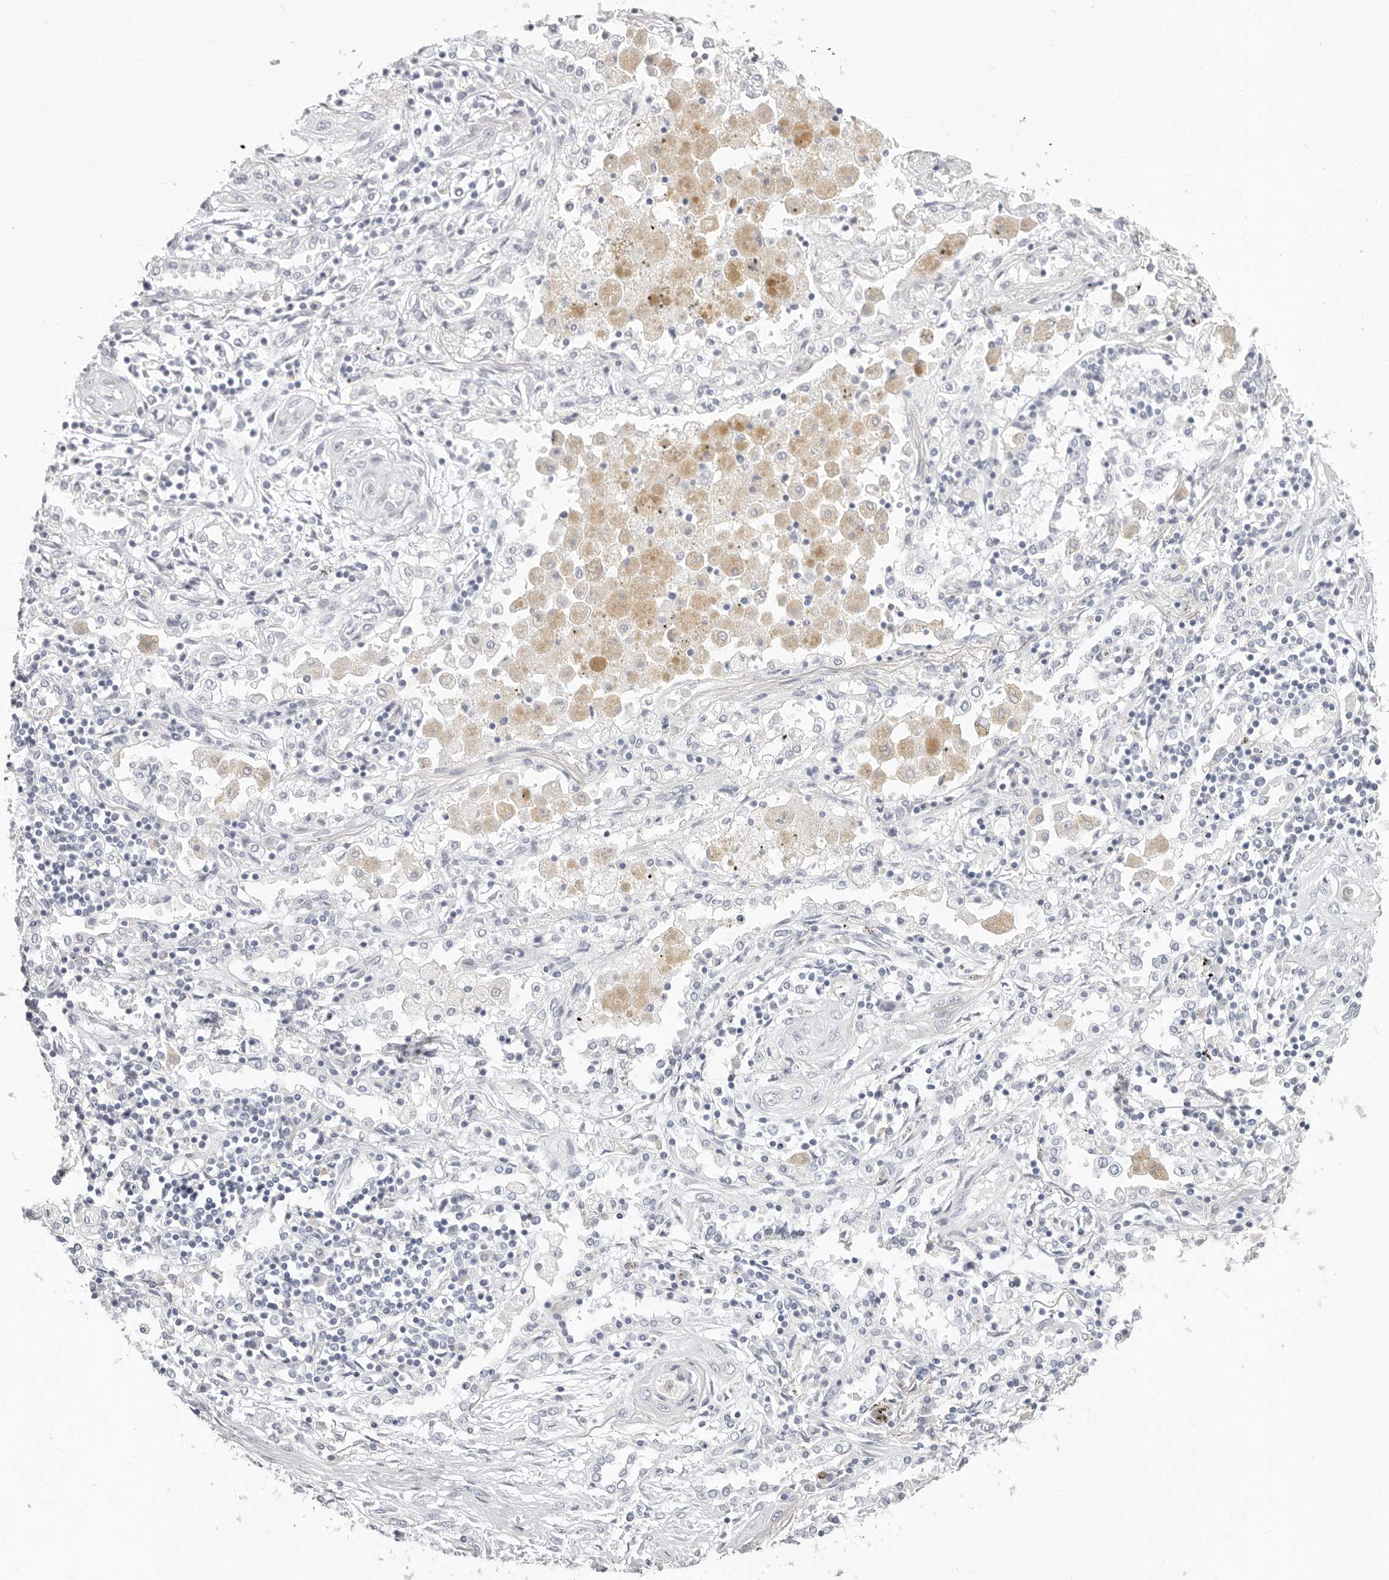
{"staining": {"intensity": "negative", "quantity": "none", "location": "none"}, "tissue": "lung cancer", "cell_type": "Tumor cells", "image_type": "cancer", "snomed": [{"axis": "morphology", "description": "Squamous cell carcinoma, NOS"}, {"axis": "topography", "description": "Lung"}], "caption": "DAB (3,3'-diaminobenzidine) immunohistochemical staining of lung cancer exhibits no significant staining in tumor cells.", "gene": "ASCL1", "patient": {"sex": "female", "age": 47}}